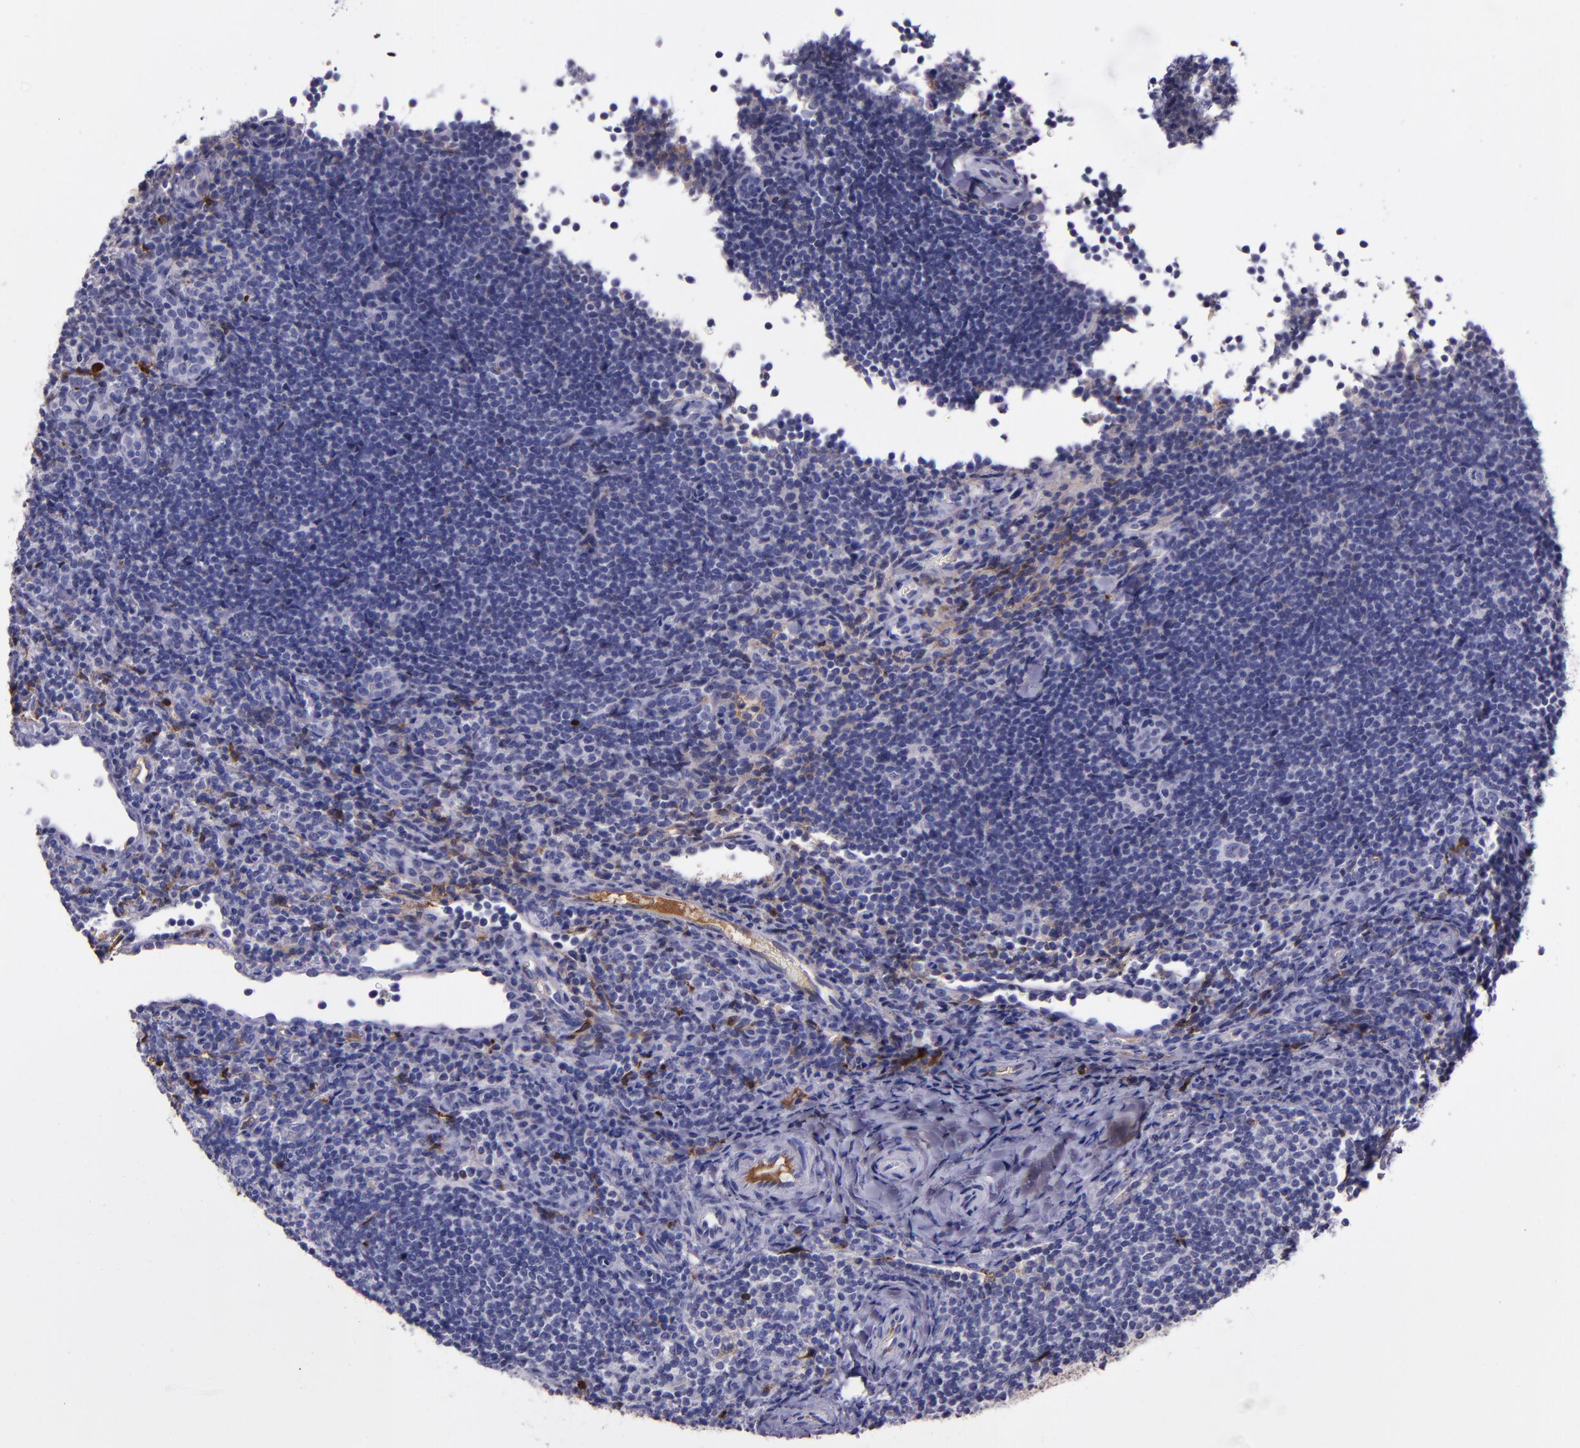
{"staining": {"intensity": "strong", "quantity": "<25%", "location": "cytoplasmic/membranous"}, "tissue": "lymphoma", "cell_type": "Tumor cells", "image_type": "cancer", "snomed": [{"axis": "morphology", "description": "Malignant lymphoma, non-Hodgkin's type, Low grade"}, {"axis": "topography", "description": "Lymph node"}], "caption": "Protein expression analysis of malignant lymphoma, non-Hodgkin's type (low-grade) displays strong cytoplasmic/membranous positivity in about <25% of tumor cells. (DAB (3,3'-diaminobenzidine) IHC with brightfield microscopy, high magnification).", "gene": "APOH", "patient": {"sex": "female", "age": 76}}